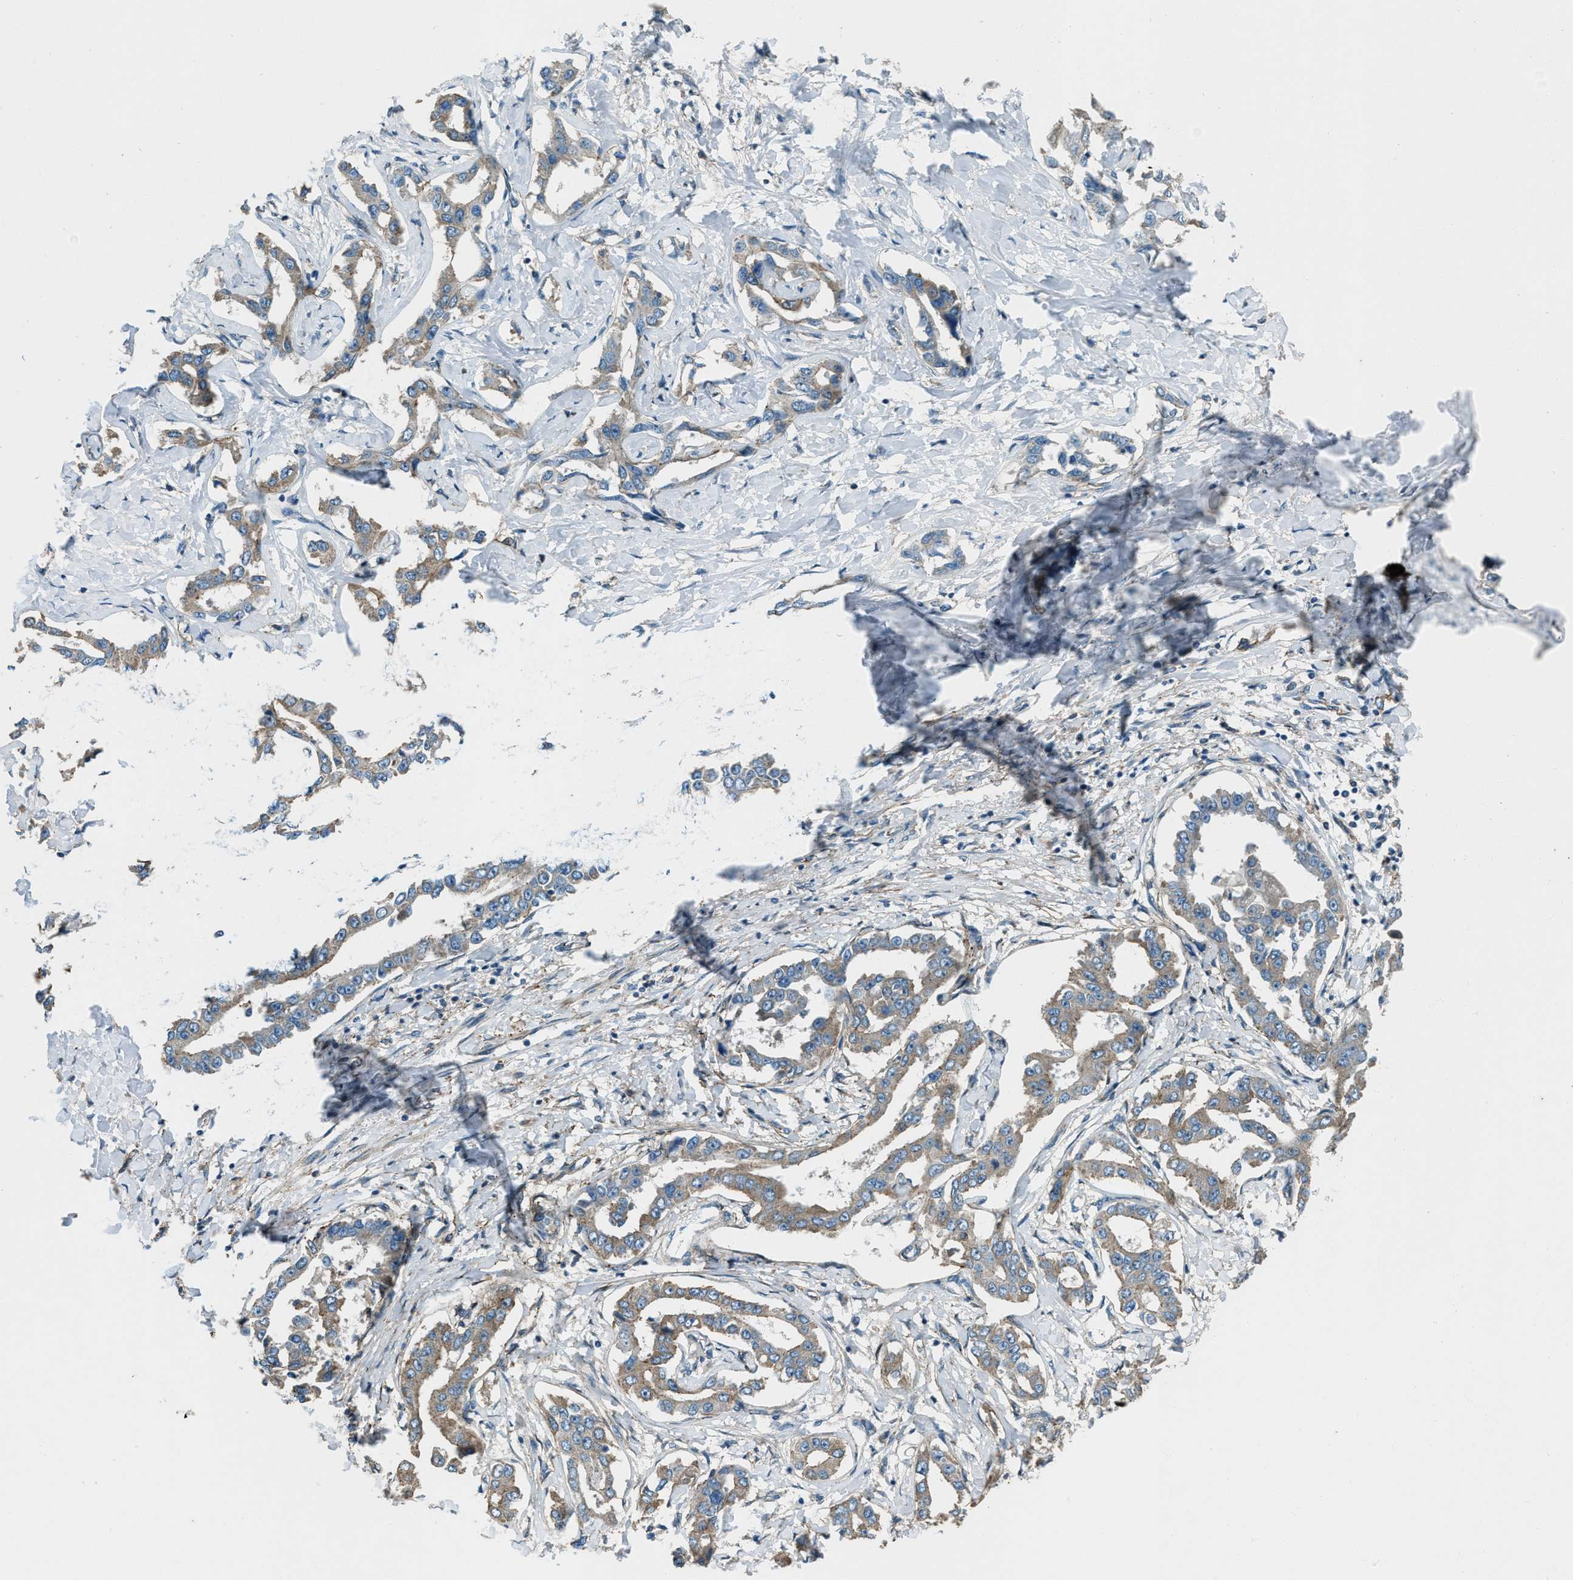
{"staining": {"intensity": "weak", "quantity": "25%-75%", "location": "cytoplasmic/membranous"}, "tissue": "liver cancer", "cell_type": "Tumor cells", "image_type": "cancer", "snomed": [{"axis": "morphology", "description": "Cholangiocarcinoma"}, {"axis": "topography", "description": "Liver"}], "caption": "Immunohistochemistry (IHC) of cholangiocarcinoma (liver) demonstrates low levels of weak cytoplasmic/membranous positivity in approximately 25%-75% of tumor cells.", "gene": "SVIL", "patient": {"sex": "male", "age": 59}}